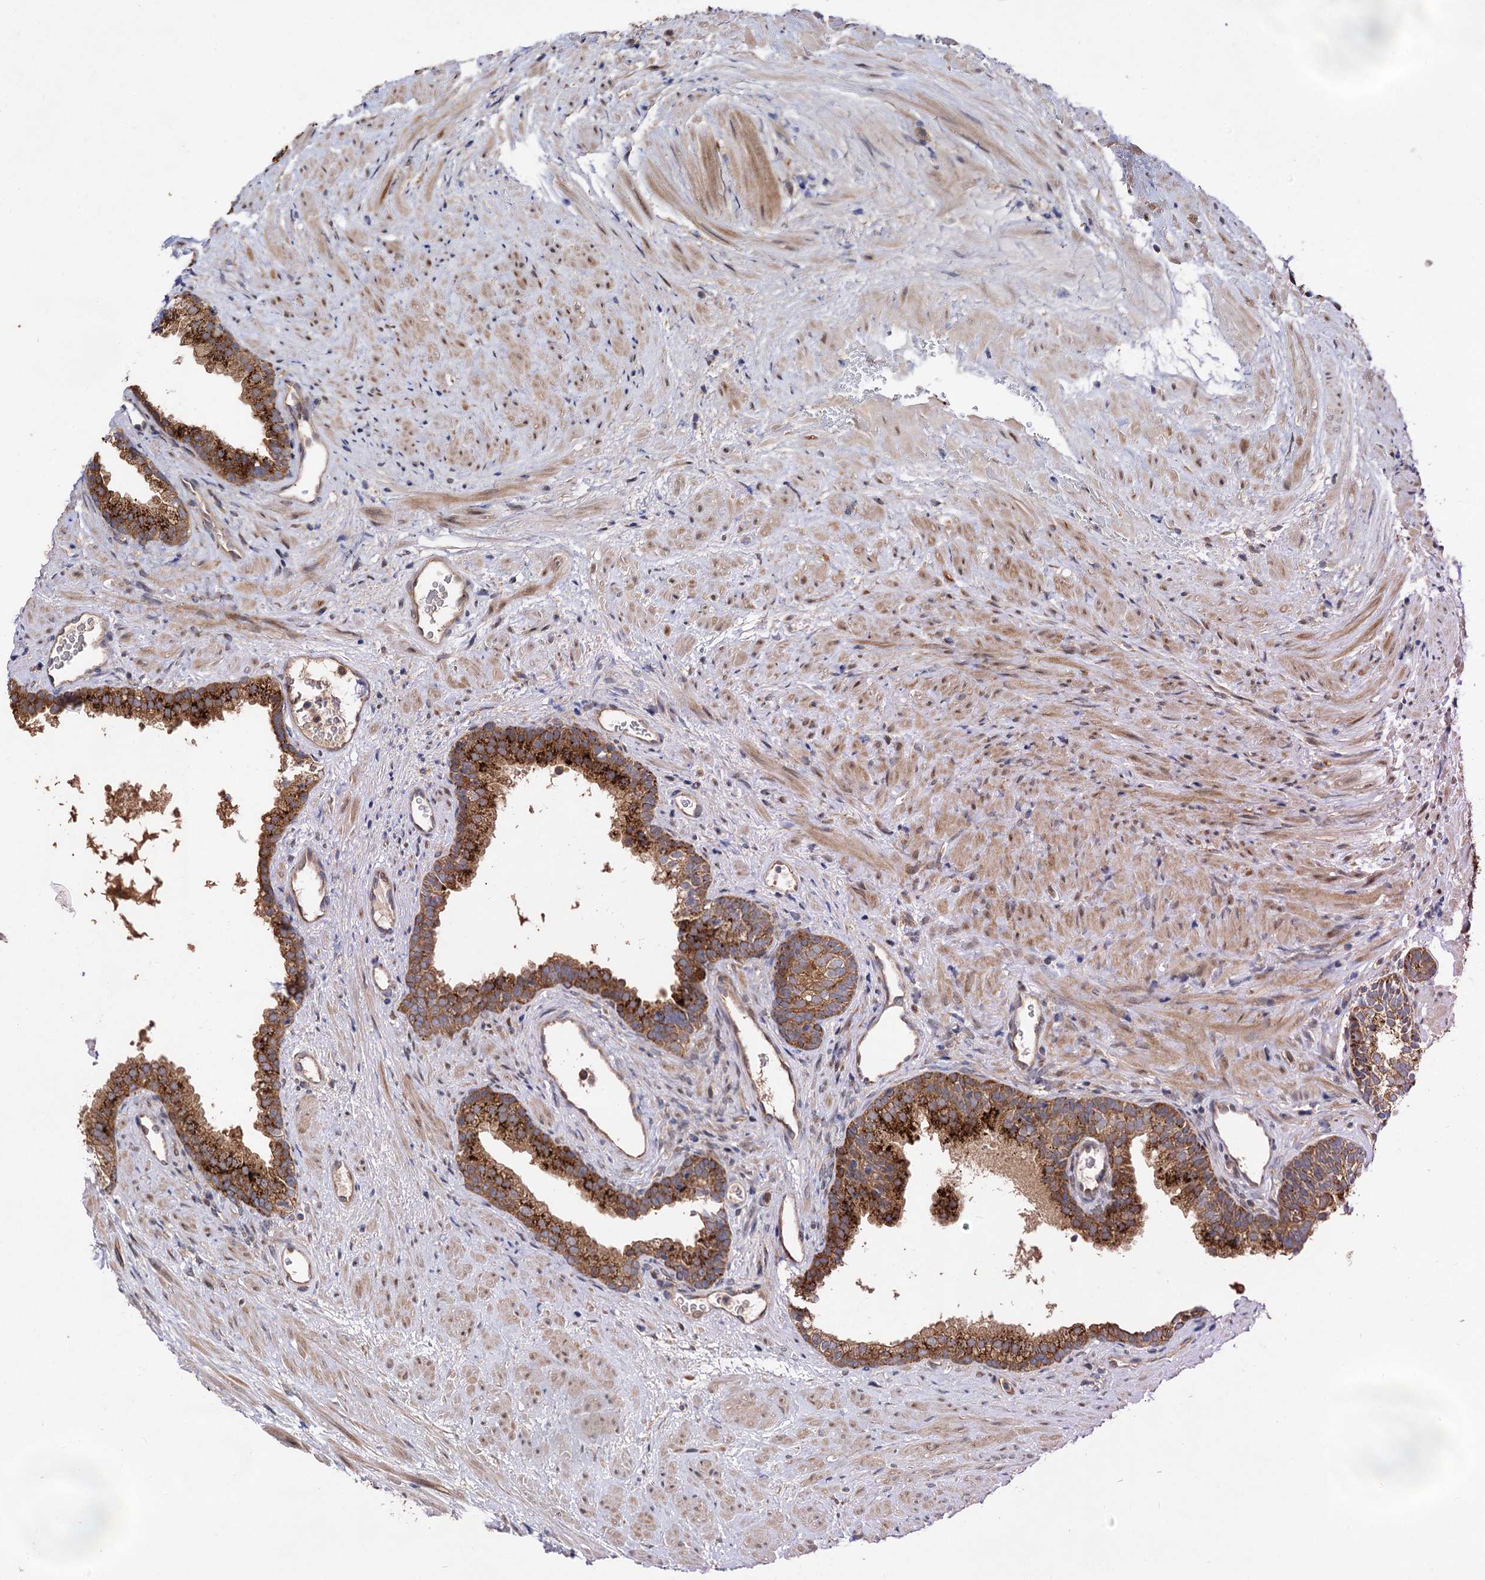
{"staining": {"intensity": "strong", "quantity": ">75%", "location": "cytoplasmic/membranous"}, "tissue": "prostate", "cell_type": "Glandular cells", "image_type": "normal", "snomed": [{"axis": "morphology", "description": "Normal tissue, NOS"}, {"axis": "topography", "description": "Prostate"}], "caption": "This histopathology image demonstrates unremarkable prostate stained with immunohistochemistry (IHC) to label a protein in brown. The cytoplasmic/membranous of glandular cells show strong positivity for the protein. Nuclei are counter-stained blue.", "gene": "NAA25", "patient": {"sex": "male", "age": 76}}